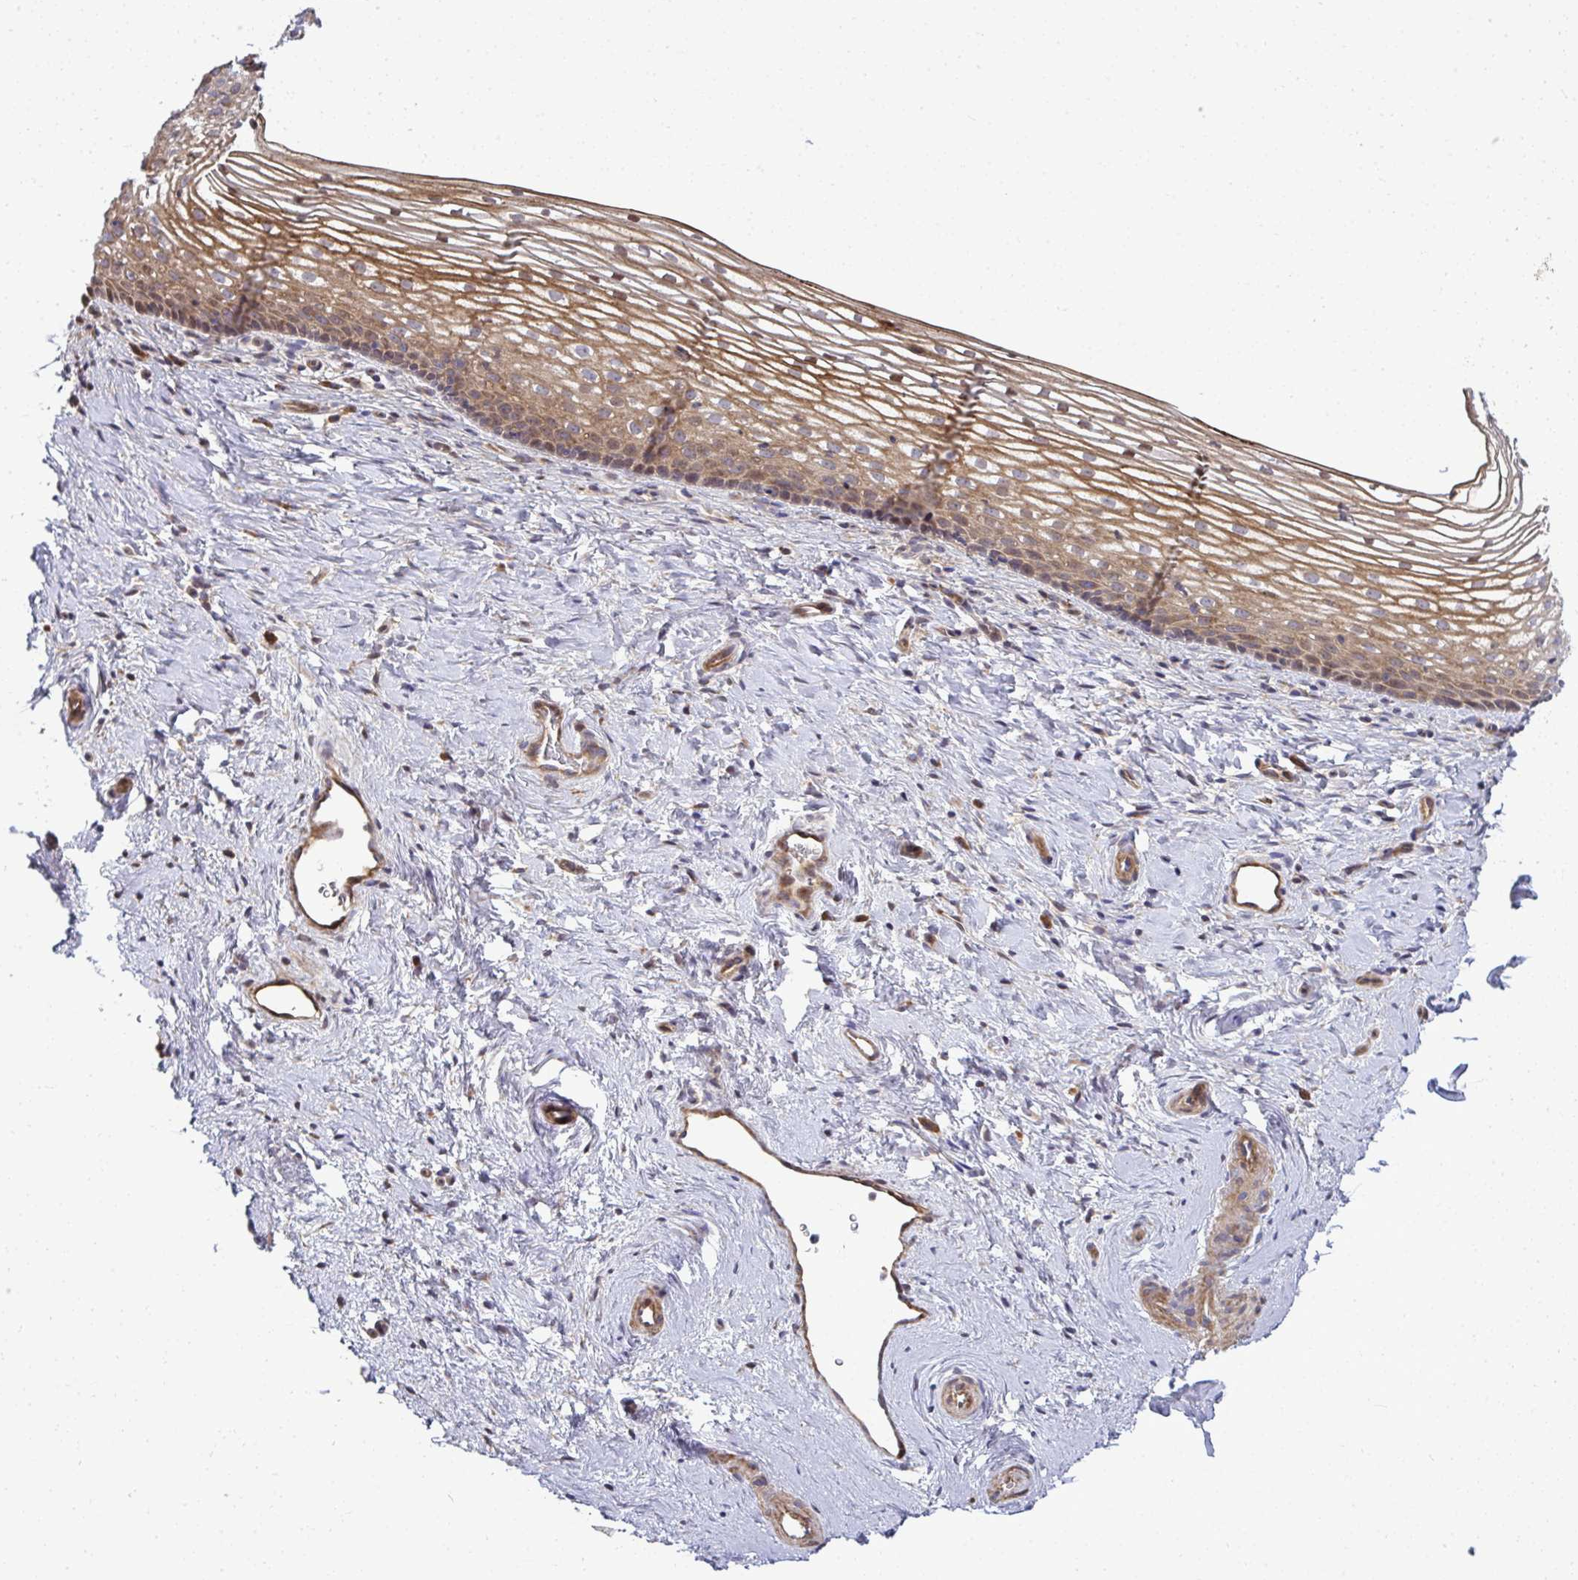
{"staining": {"intensity": "moderate", "quantity": ">75%", "location": "cytoplasmic/membranous"}, "tissue": "vagina", "cell_type": "Squamous epithelial cells", "image_type": "normal", "snomed": [{"axis": "morphology", "description": "Normal tissue, NOS"}, {"axis": "topography", "description": "Vagina"}], "caption": "An IHC micrograph of unremarkable tissue is shown. Protein staining in brown labels moderate cytoplasmic/membranous positivity in vagina within squamous epithelial cells.", "gene": "ZSCAN9", "patient": {"sex": "female", "age": 51}}